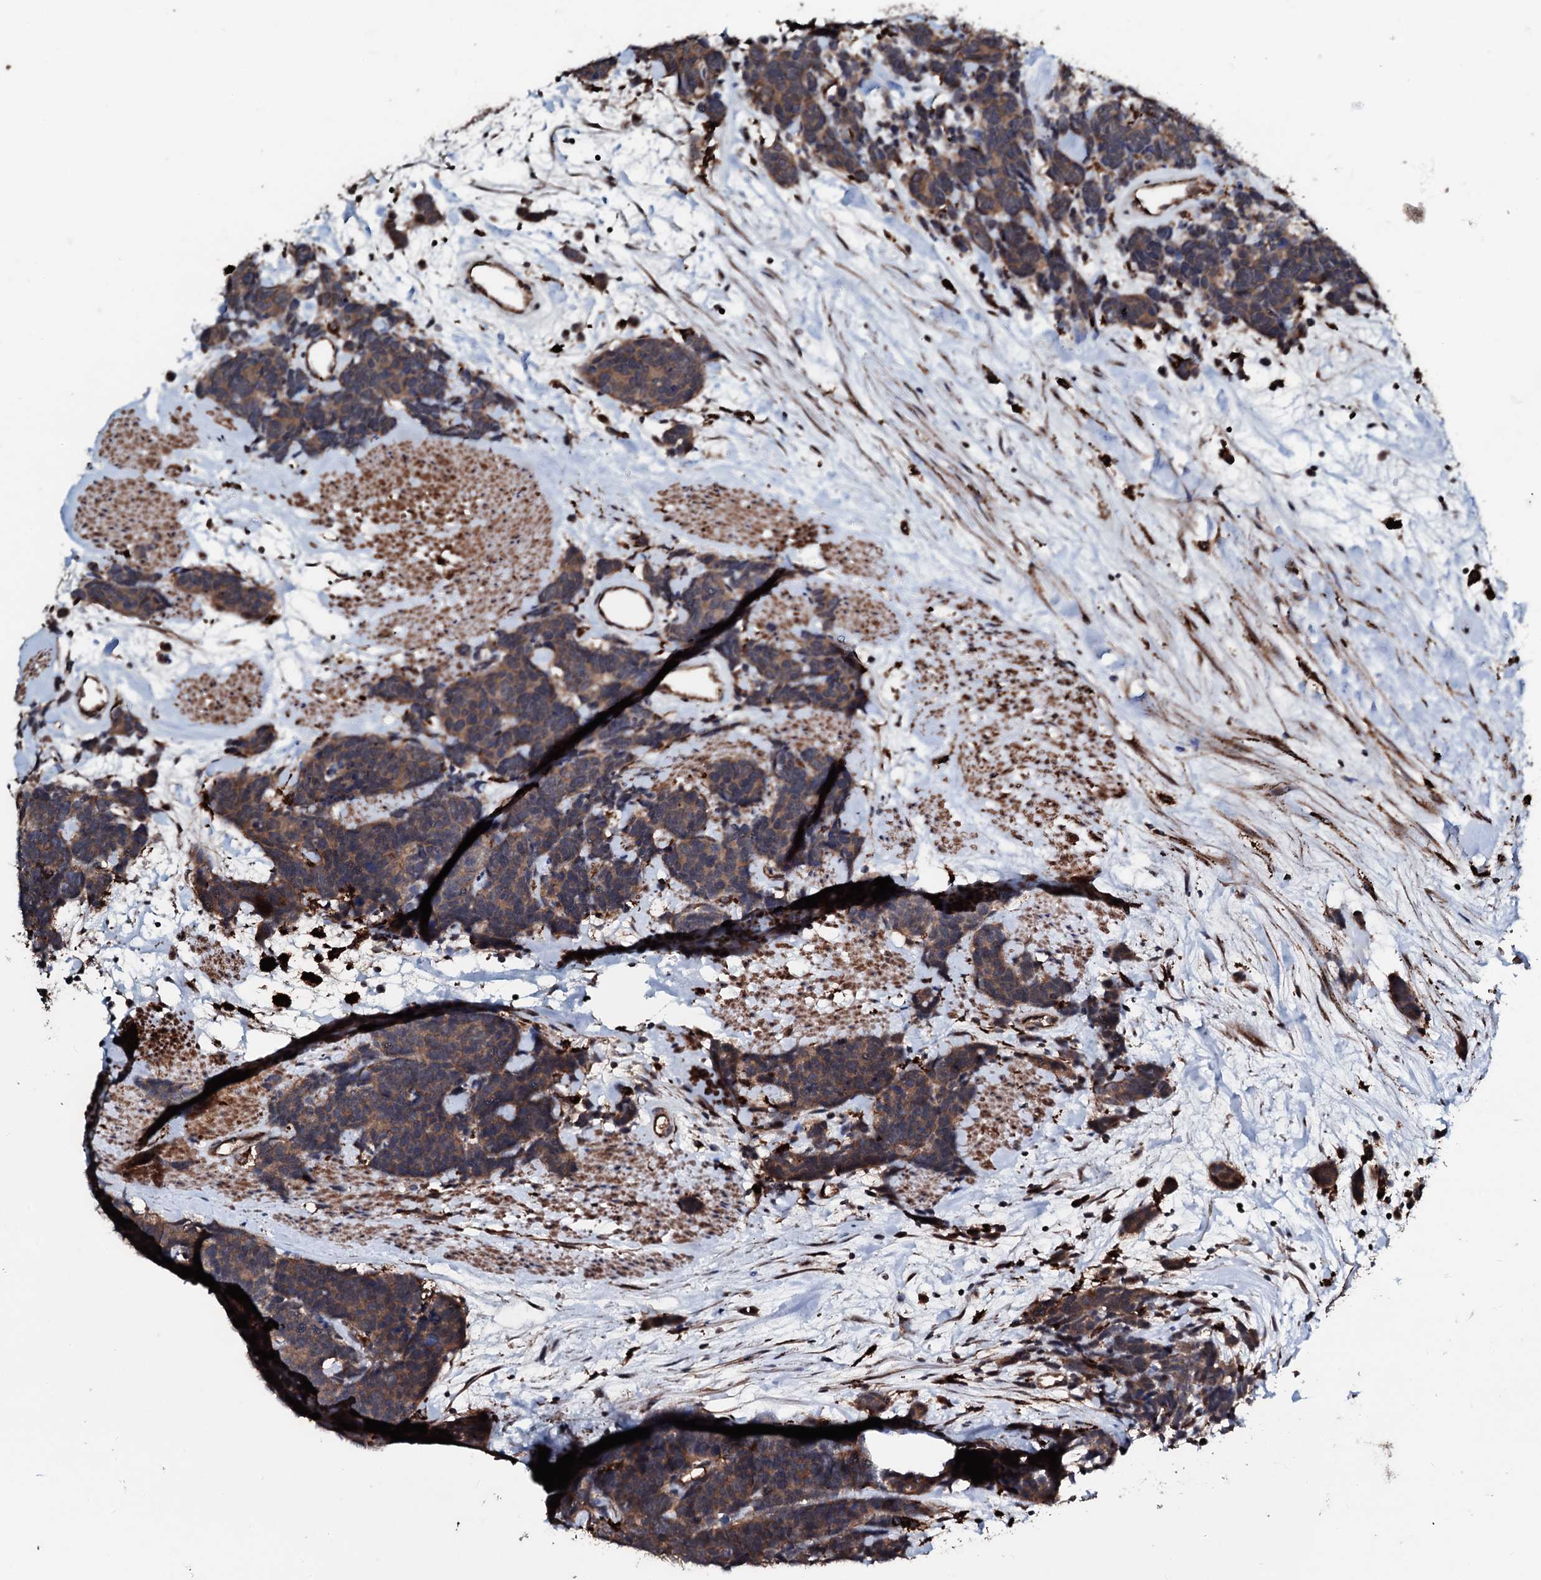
{"staining": {"intensity": "moderate", "quantity": ">75%", "location": "cytoplasmic/membranous"}, "tissue": "carcinoid", "cell_type": "Tumor cells", "image_type": "cancer", "snomed": [{"axis": "morphology", "description": "Carcinoma, NOS"}, {"axis": "morphology", "description": "Carcinoid, malignant, NOS"}, {"axis": "topography", "description": "Urinary bladder"}], "caption": "Brown immunohistochemical staining in human carcinoid displays moderate cytoplasmic/membranous staining in about >75% of tumor cells.", "gene": "TPGS2", "patient": {"sex": "male", "age": 57}}